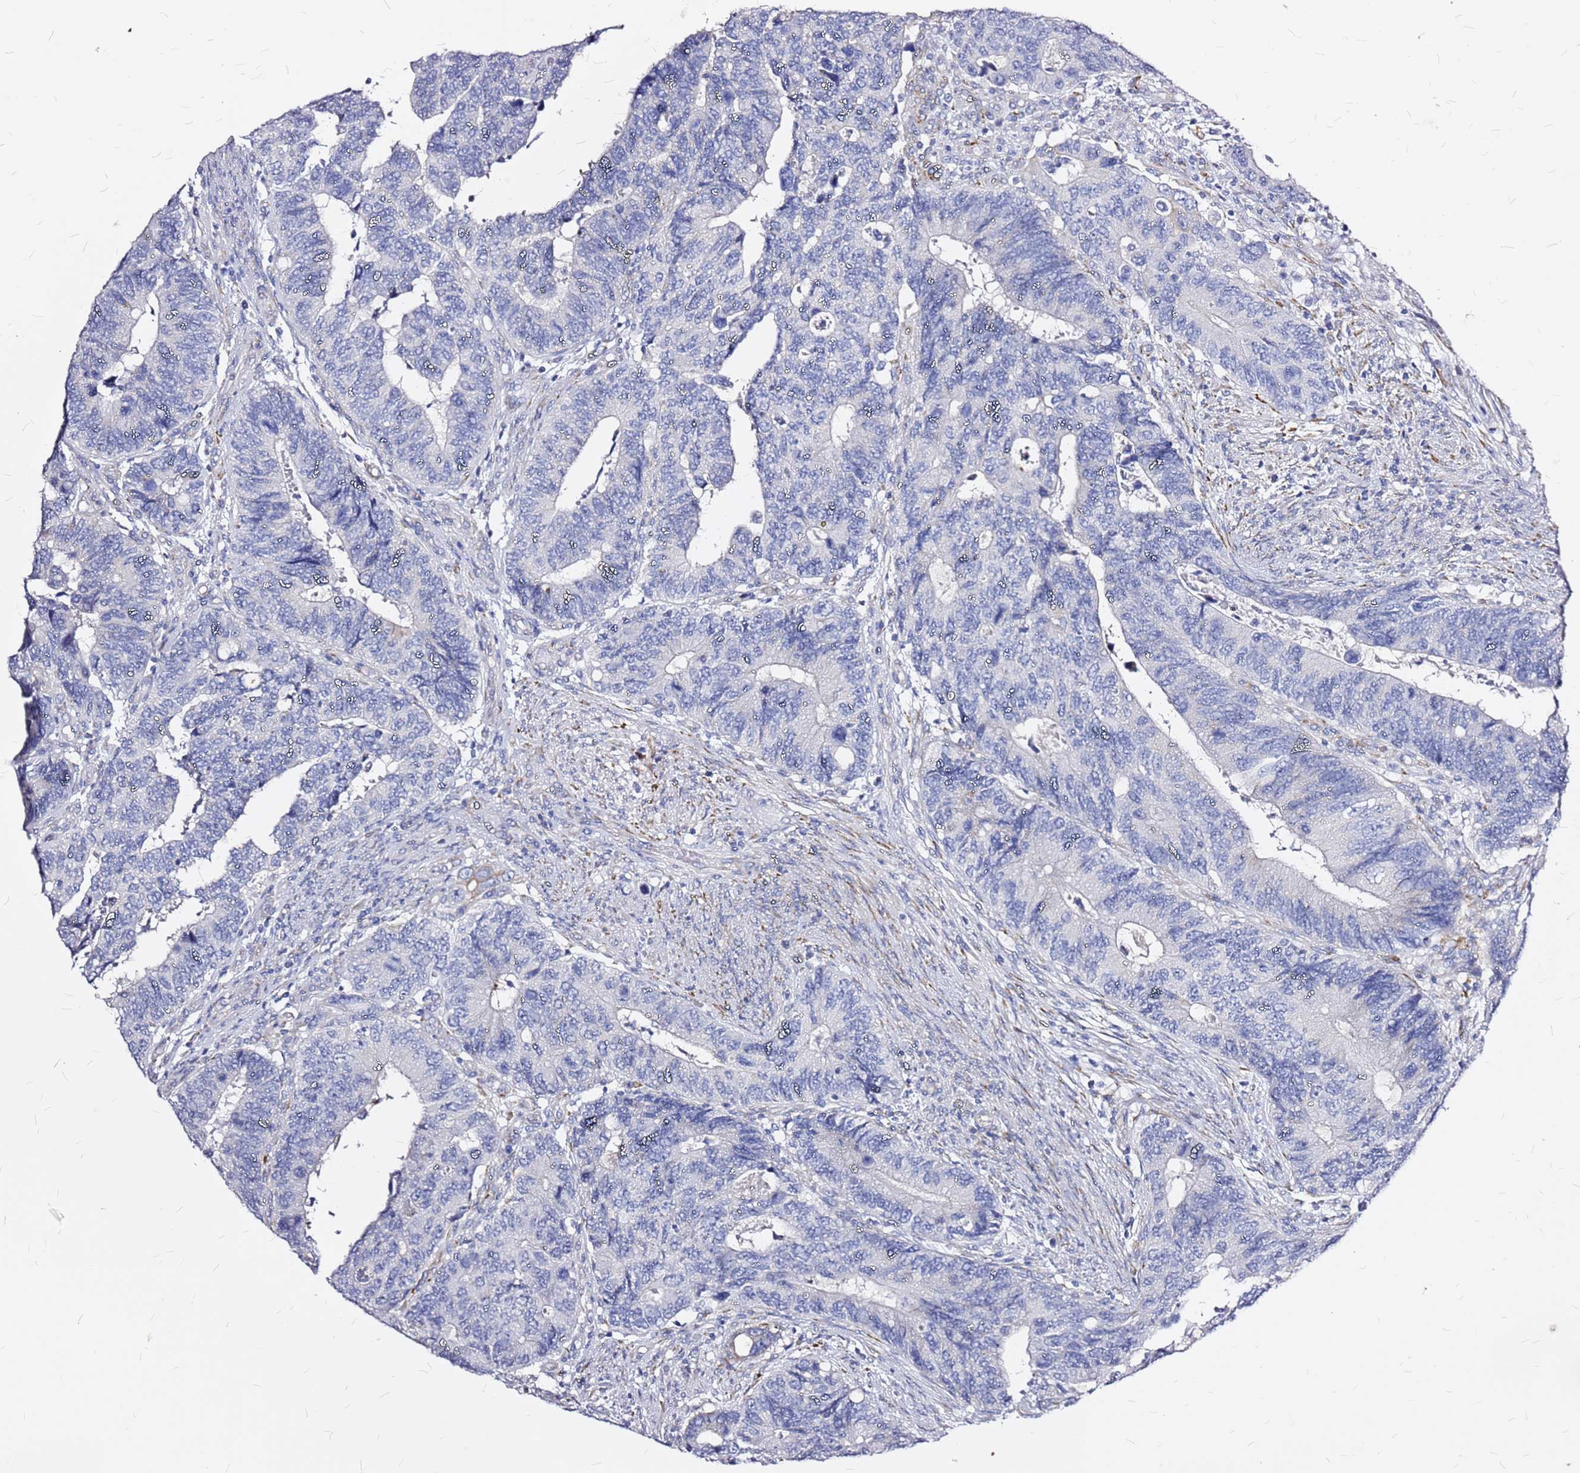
{"staining": {"intensity": "negative", "quantity": "none", "location": "none"}, "tissue": "colorectal cancer", "cell_type": "Tumor cells", "image_type": "cancer", "snomed": [{"axis": "morphology", "description": "Adenocarcinoma, NOS"}, {"axis": "topography", "description": "Colon"}], "caption": "High magnification brightfield microscopy of colorectal adenocarcinoma stained with DAB (brown) and counterstained with hematoxylin (blue): tumor cells show no significant staining.", "gene": "CASD1", "patient": {"sex": "male", "age": 87}}